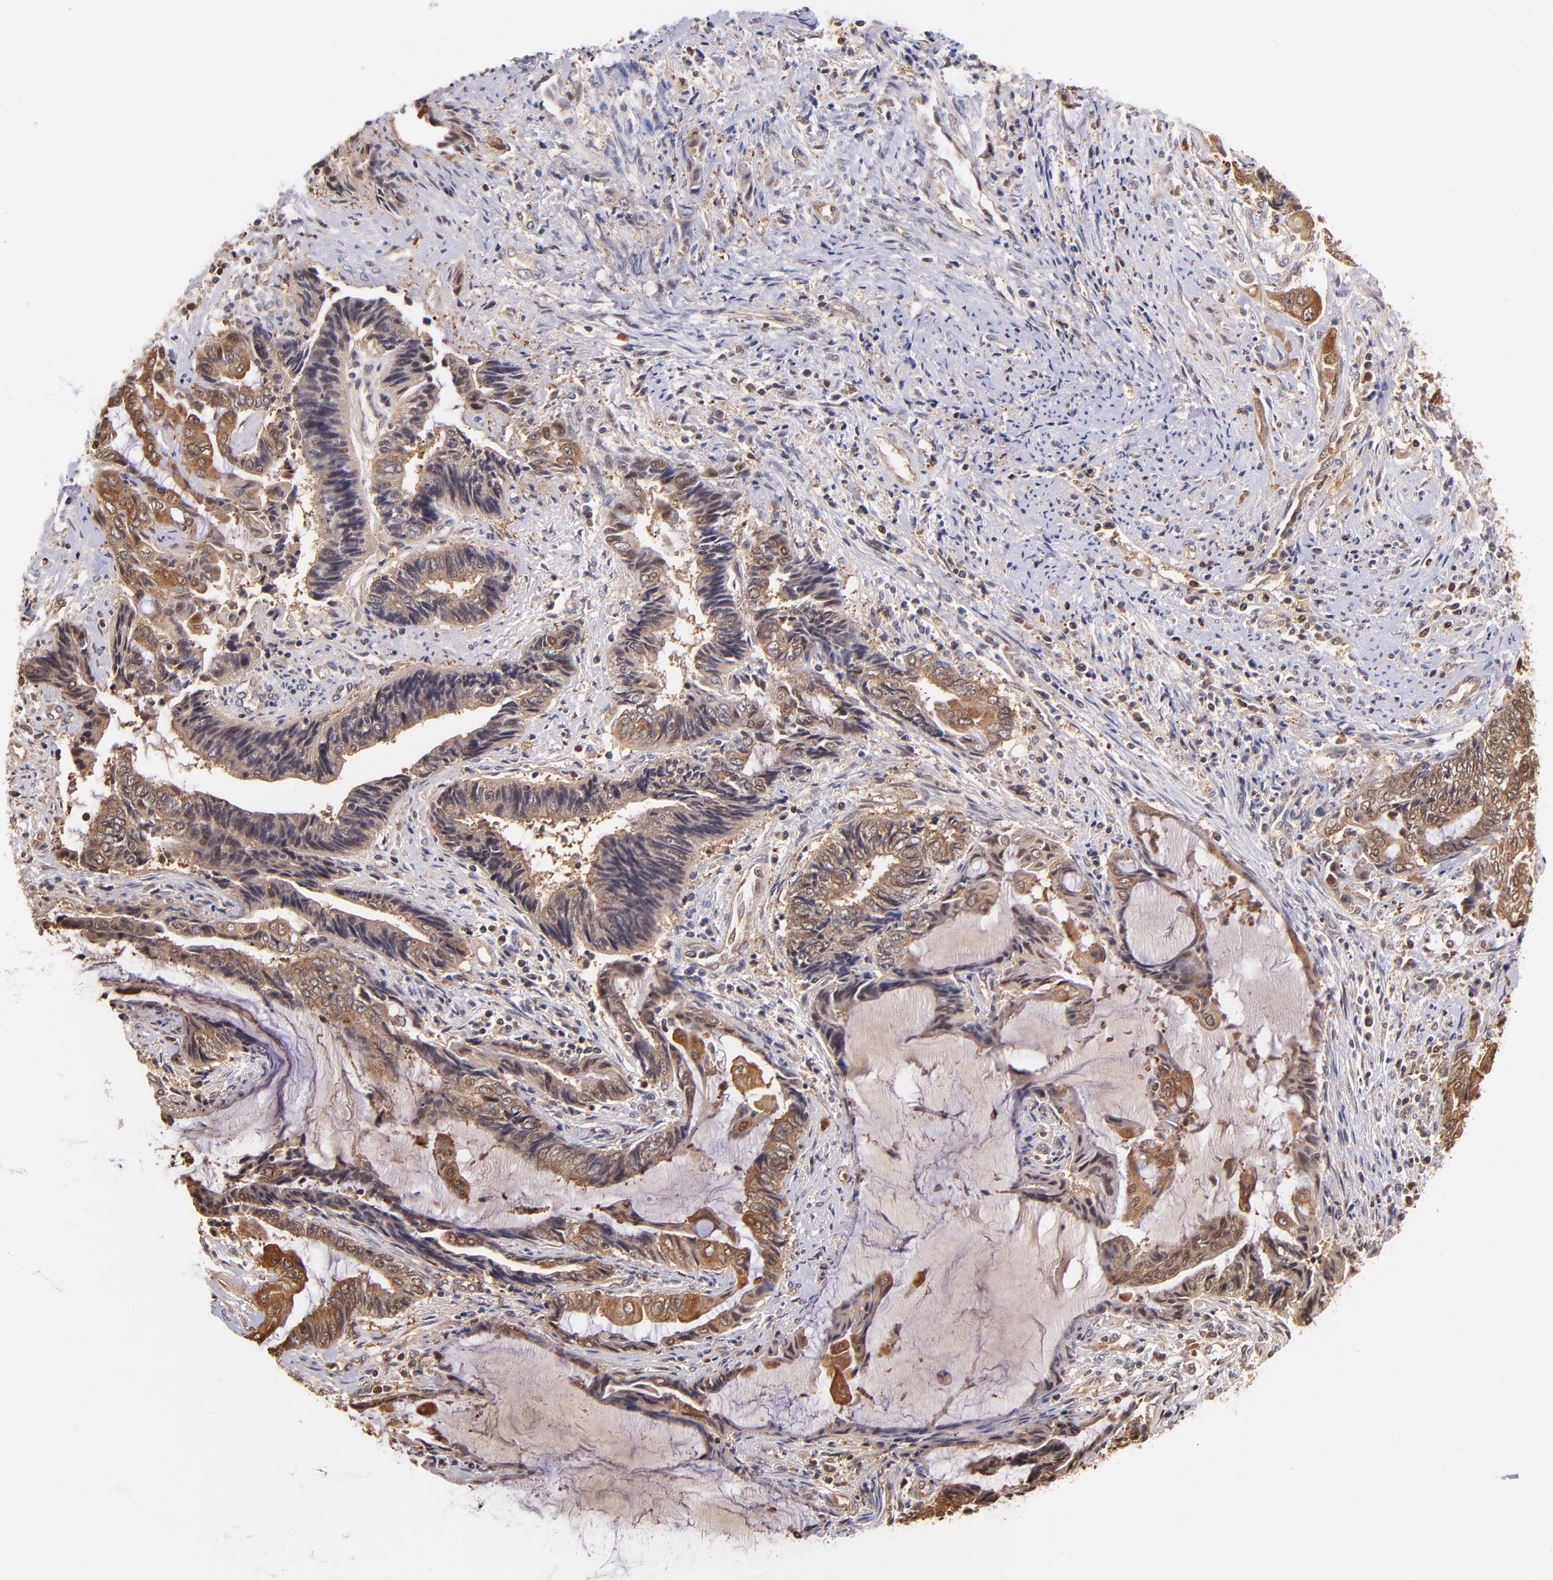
{"staining": {"intensity": "moderate", "quantity": ">75%", "location": "cytoplasmic/membranous,nuclear"}, "tissue": "endometrial cancer", "cell_type": "Tumor cells", "image_type": "cancer", "snomed": [{"axis": "morphology", "description": "Adenocarcinoma, NOS"}, {"axis": "topography", "description": "Uterus"}, {"axis": "topography", "description": "Endometrium"}], "caption": "High-power microscopy captured an immunohistochemistry micrograph of endometrial adenocarcinoma, revealing moderate cytoplasmic/membranous and nuclear staining in about >75% of tumor cells.", "gene": "YWHAB", "patient": {"sex": "female", "age": 70}}